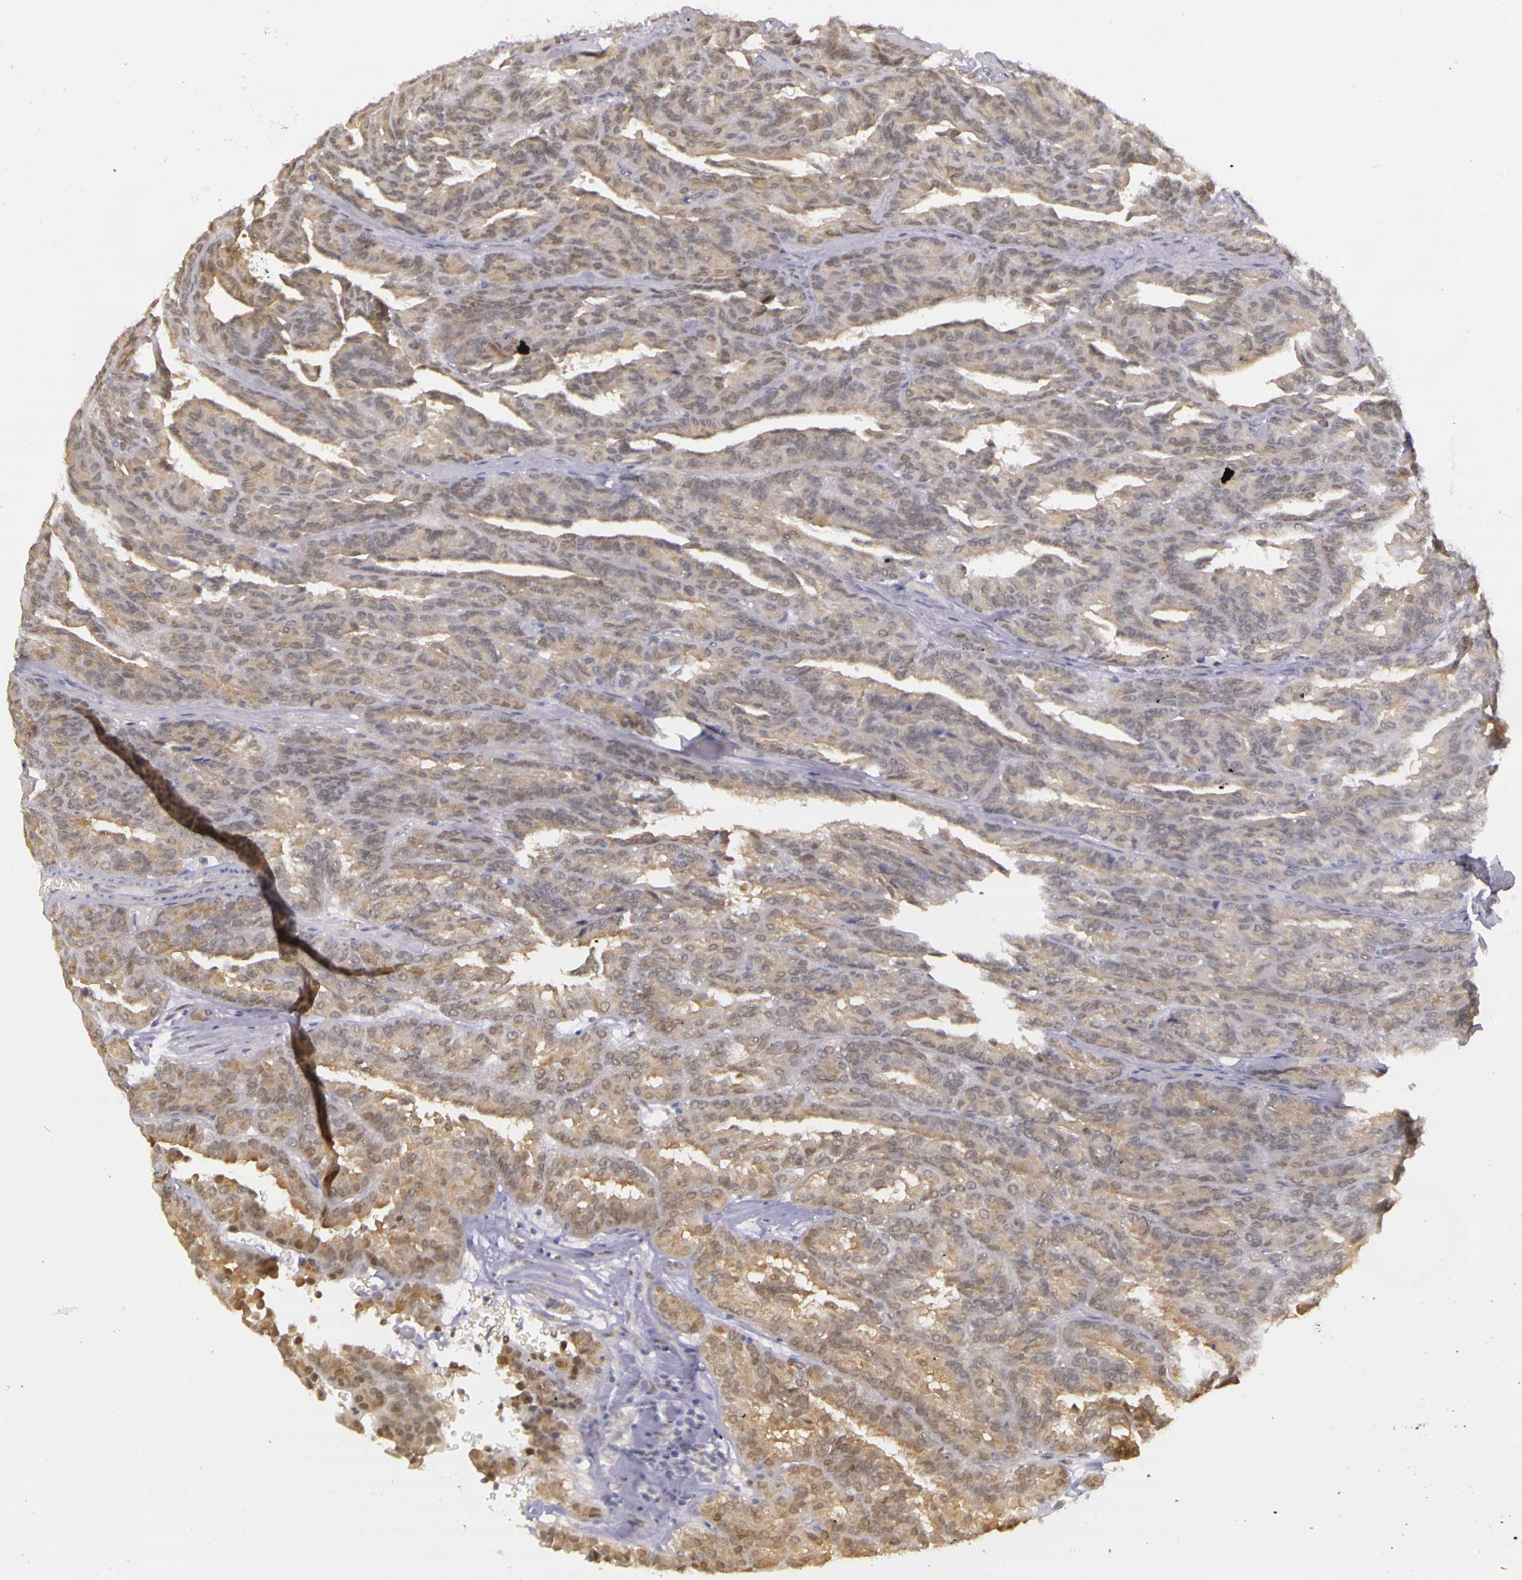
{"staining": {"intensity": "weak", "quantity": ">75%", "location": "cytoplasmic/membranous,nuclear"}, "tissue": "renal cancer", "cell_type": "Tumor cells", "image_type": "cancer", "snomed": [{"axis": "morphology", "description": "Adenocarcinoma, NOS"}, {"axis": "topography", "description": "Kidney"}], "caption": "Tumor cells reveal low levels of weak cytoplasmic/membranous and nuclear positivity in approximately >75% of cells in human renal adenocarcinoma.", "gene": "WDR13", "patient": {"sex": "male", "age": 46}}